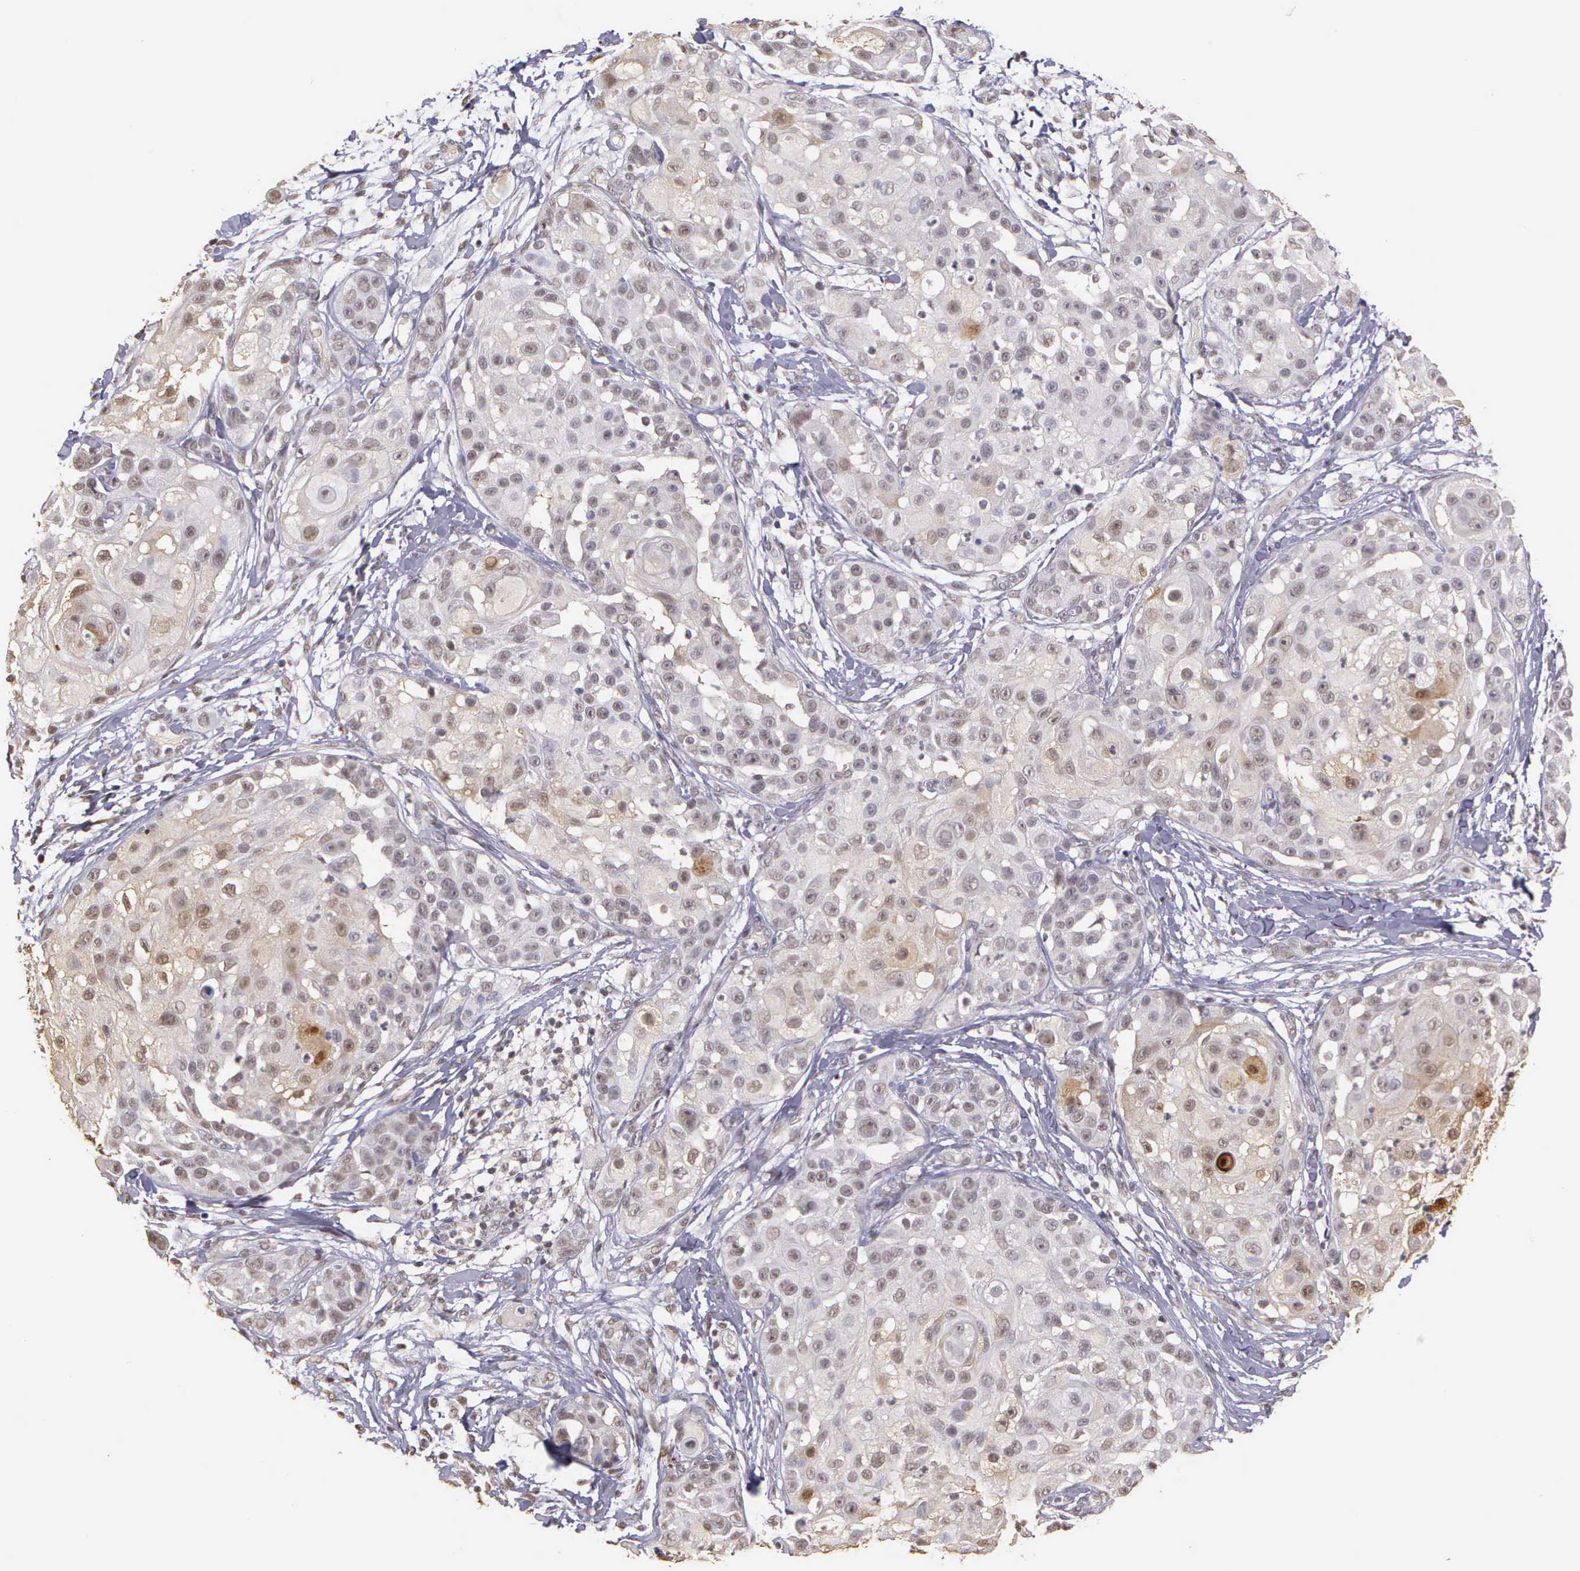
{"staining": {"intensity": "negative", "quantity": "none", "location": "none"}, "tissue": "skin cancer", "cell_type": "Tumor cells", "image_type": "cancer", "snomed": [{"axis": "morphology", "description": "Squamous cell carcinoma, NOS"}, {"axis": "topography", "description": "Skin"}], "caption": "Skin cancer was stained to show a protein in brown. There is no significant staining in tumor cells. The staining is performed using DAB (3,3'-diaminobenzidine) brown chromogen with nuclei counter-stained in using hematoxylin.", "gene": "ARMCX5", "patient": {"sex": "female", "age": 57}}